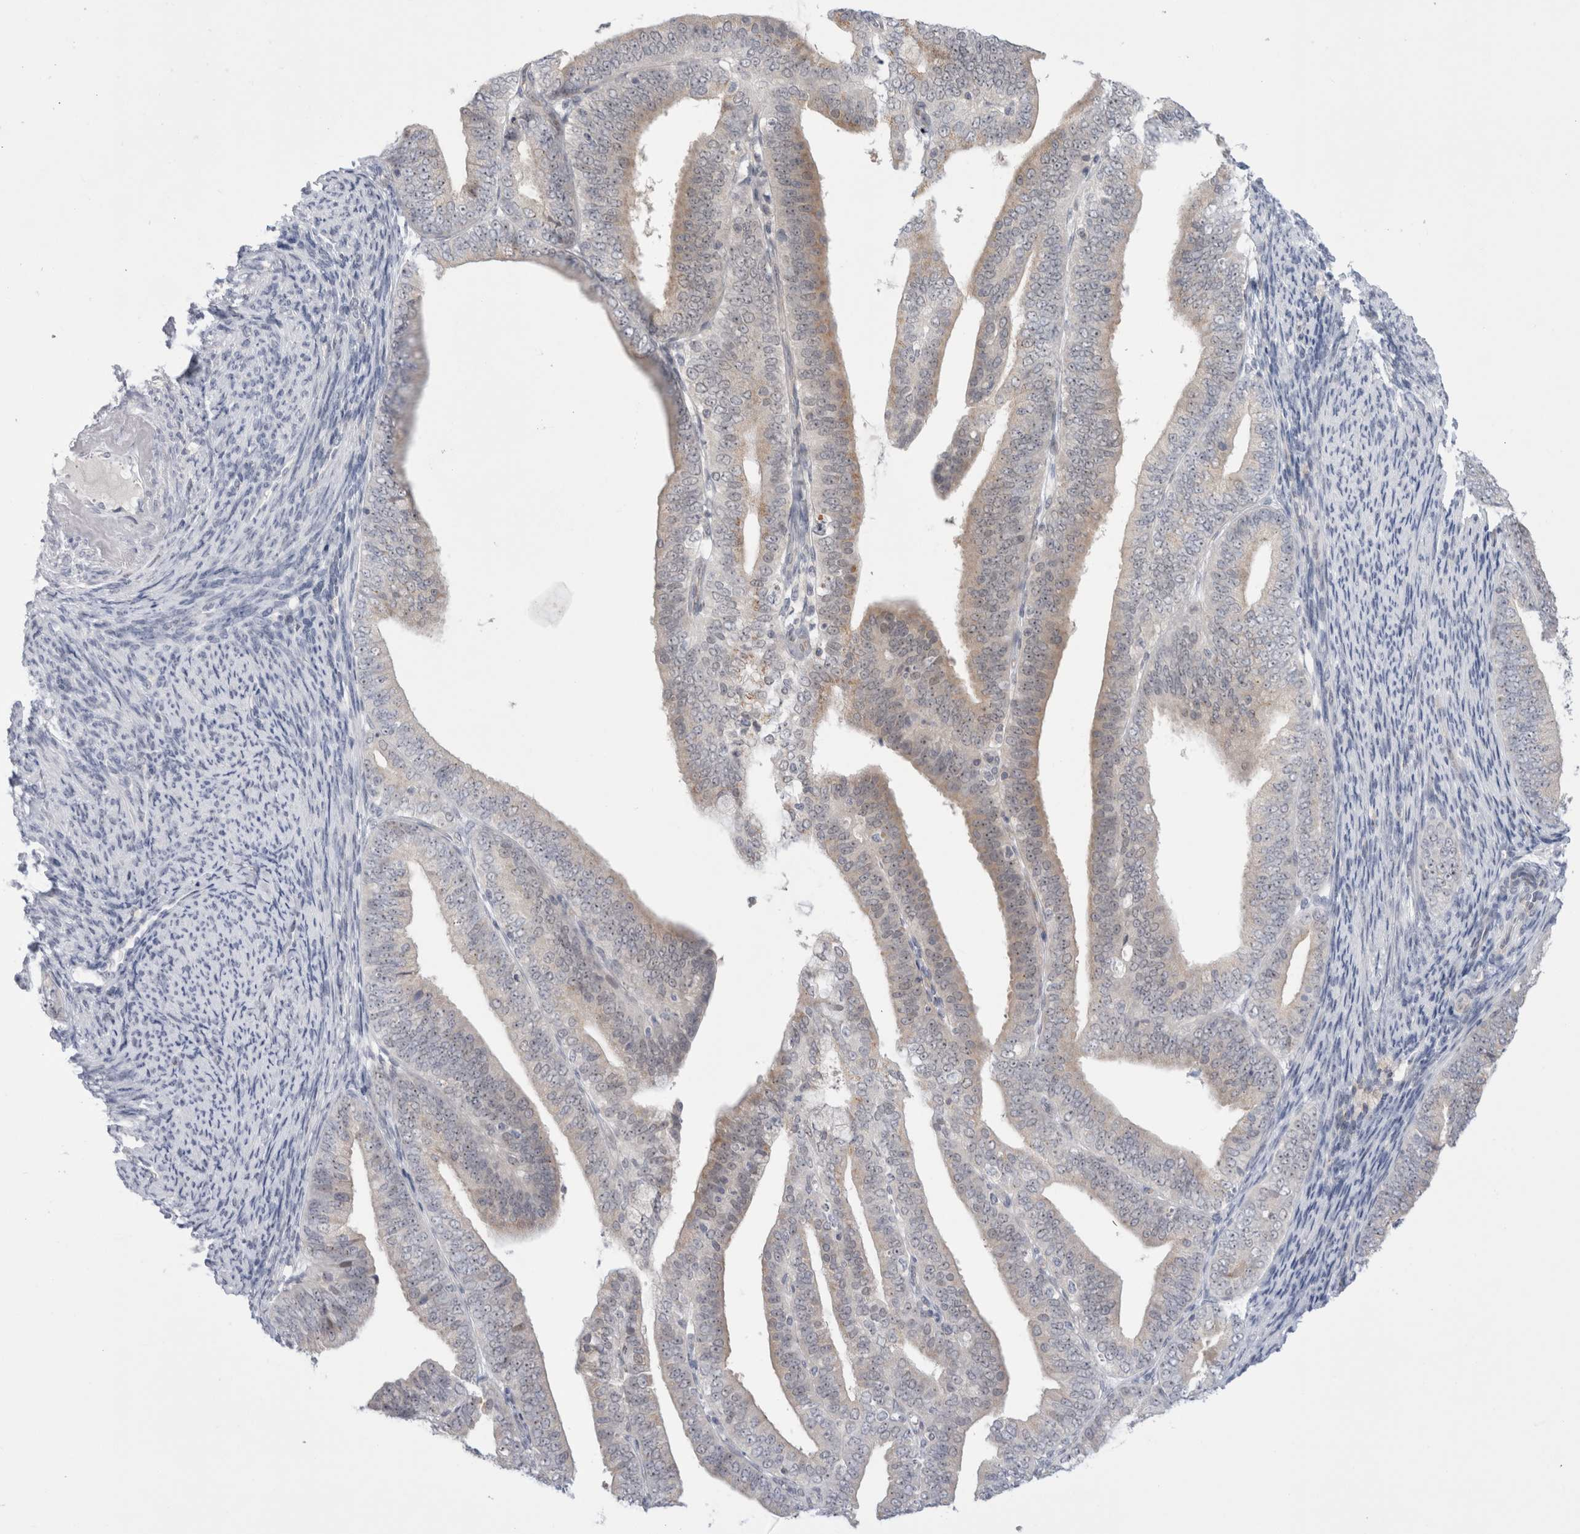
{"staining": {"intensity": "weak", "quantity": ">75%", "location": "cytoplasmic/membranous,nuclear"}, "tissue": "endometrial cancer", "cell_type": "Tumor cells", "image_type": "cancer", "snomed": [{"axis": "morphology", "description": "Adenocarcinoma, NOS"}, {"axis": "topography", "description": "Endometrium"}], "caption": "Protein analysis of endometrial cancer tissue shows weak cytoplasmic/membranous and nuclear staining in approximately >75% of tumor cells.", "gene": "CERS5", "patient": {"sex": "female", "age": 63}}